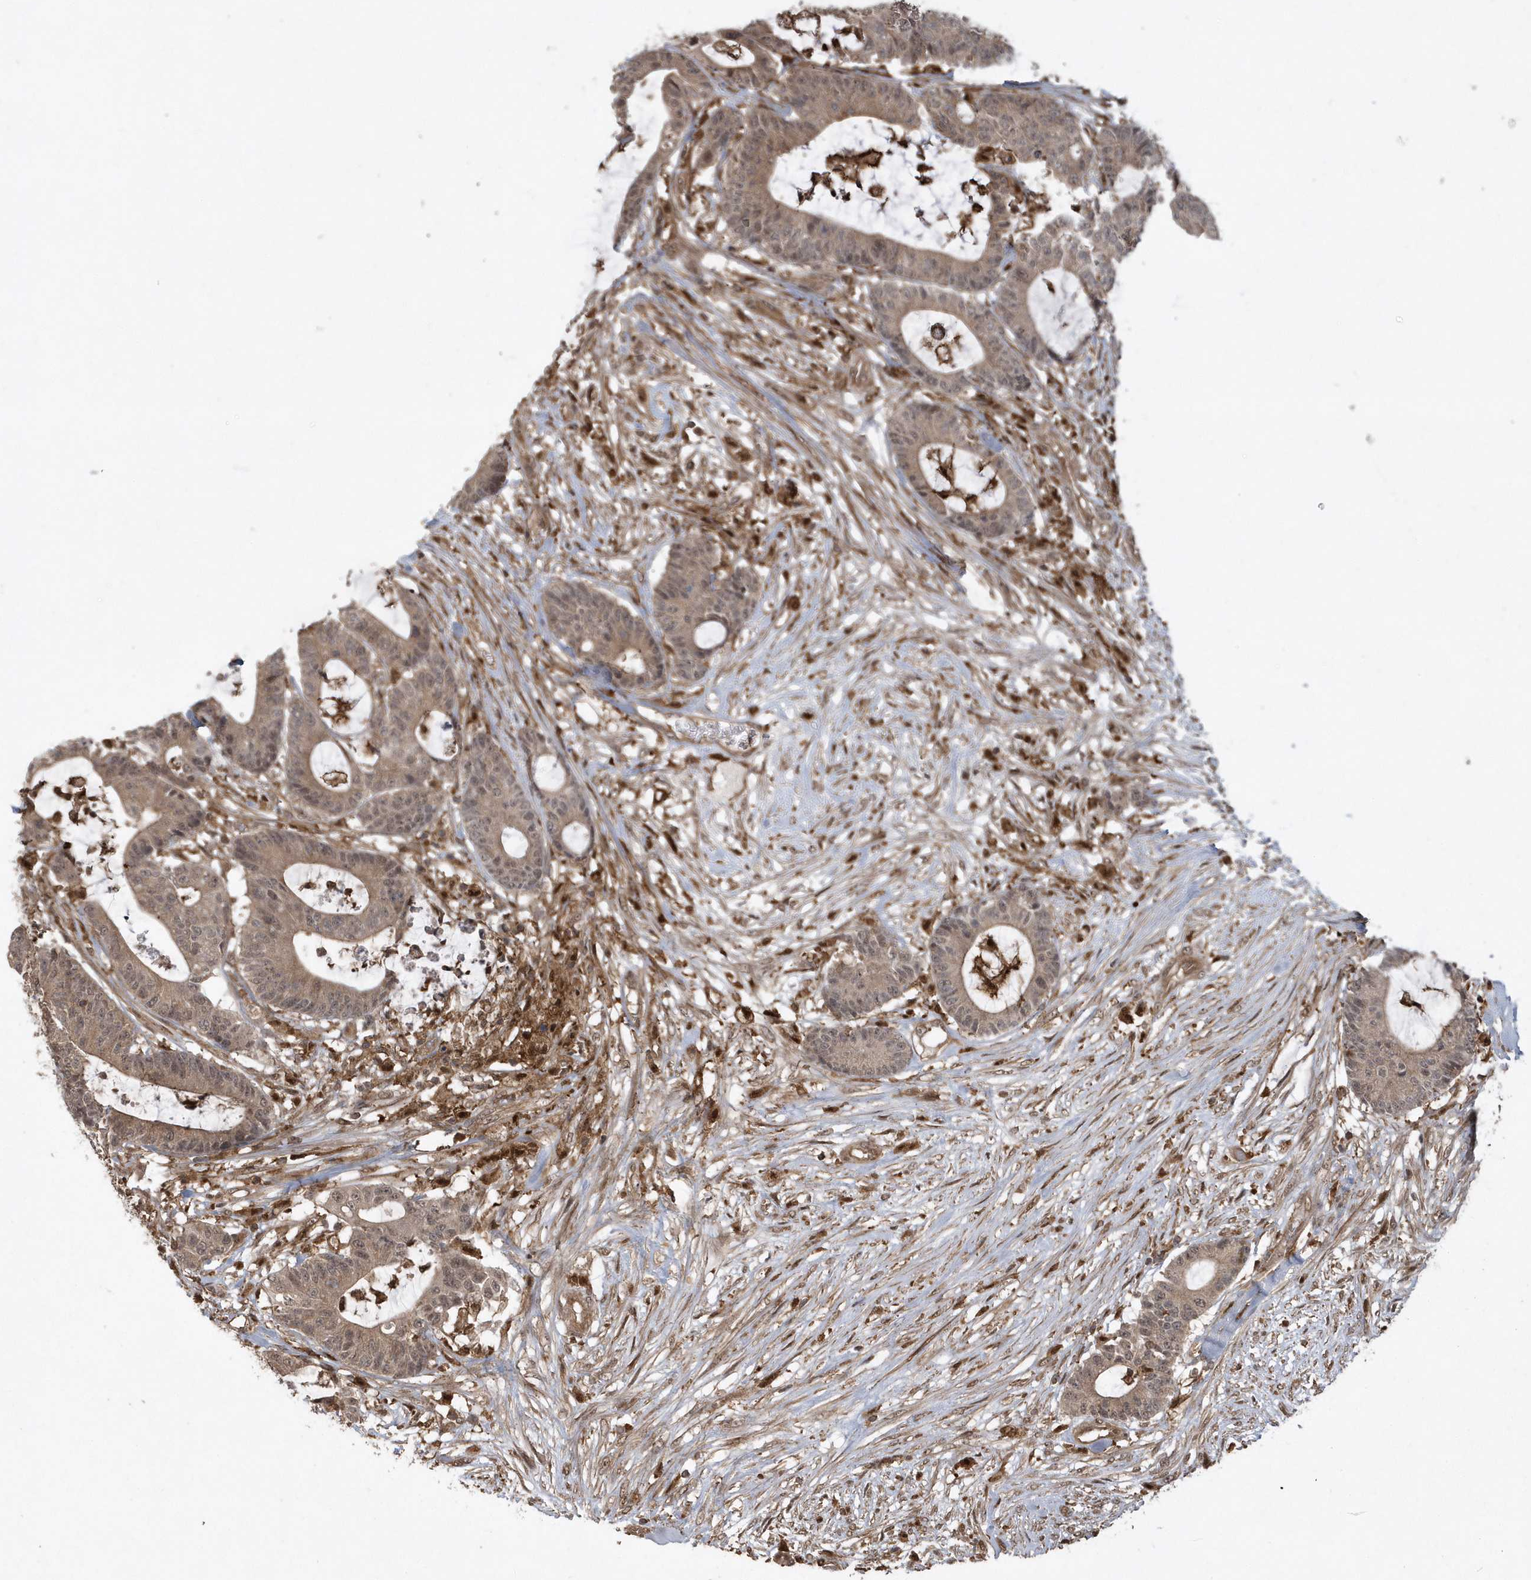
{"staining": {"intensity": "moderate", "quantity": ">75%", "location": "cytoplasmic/membranous"}, "tissue": "colorectal cancer", "cell_type": "Tumor cells", "image_type": "cancer", "snomed": [{"axis": "morphology", "description": "Adenocarcinoma, NOS"}, {"axis": "topography", "description": "Colon"}], "caption": "Tumor cells exhibit medium levels of moderate cytoplasmic/membranous positivity in approximately >75% of cells in human colorectal adenocarcinoma.", "gene": "LACC1", "patient": {"sex": "female", "age": 84}}